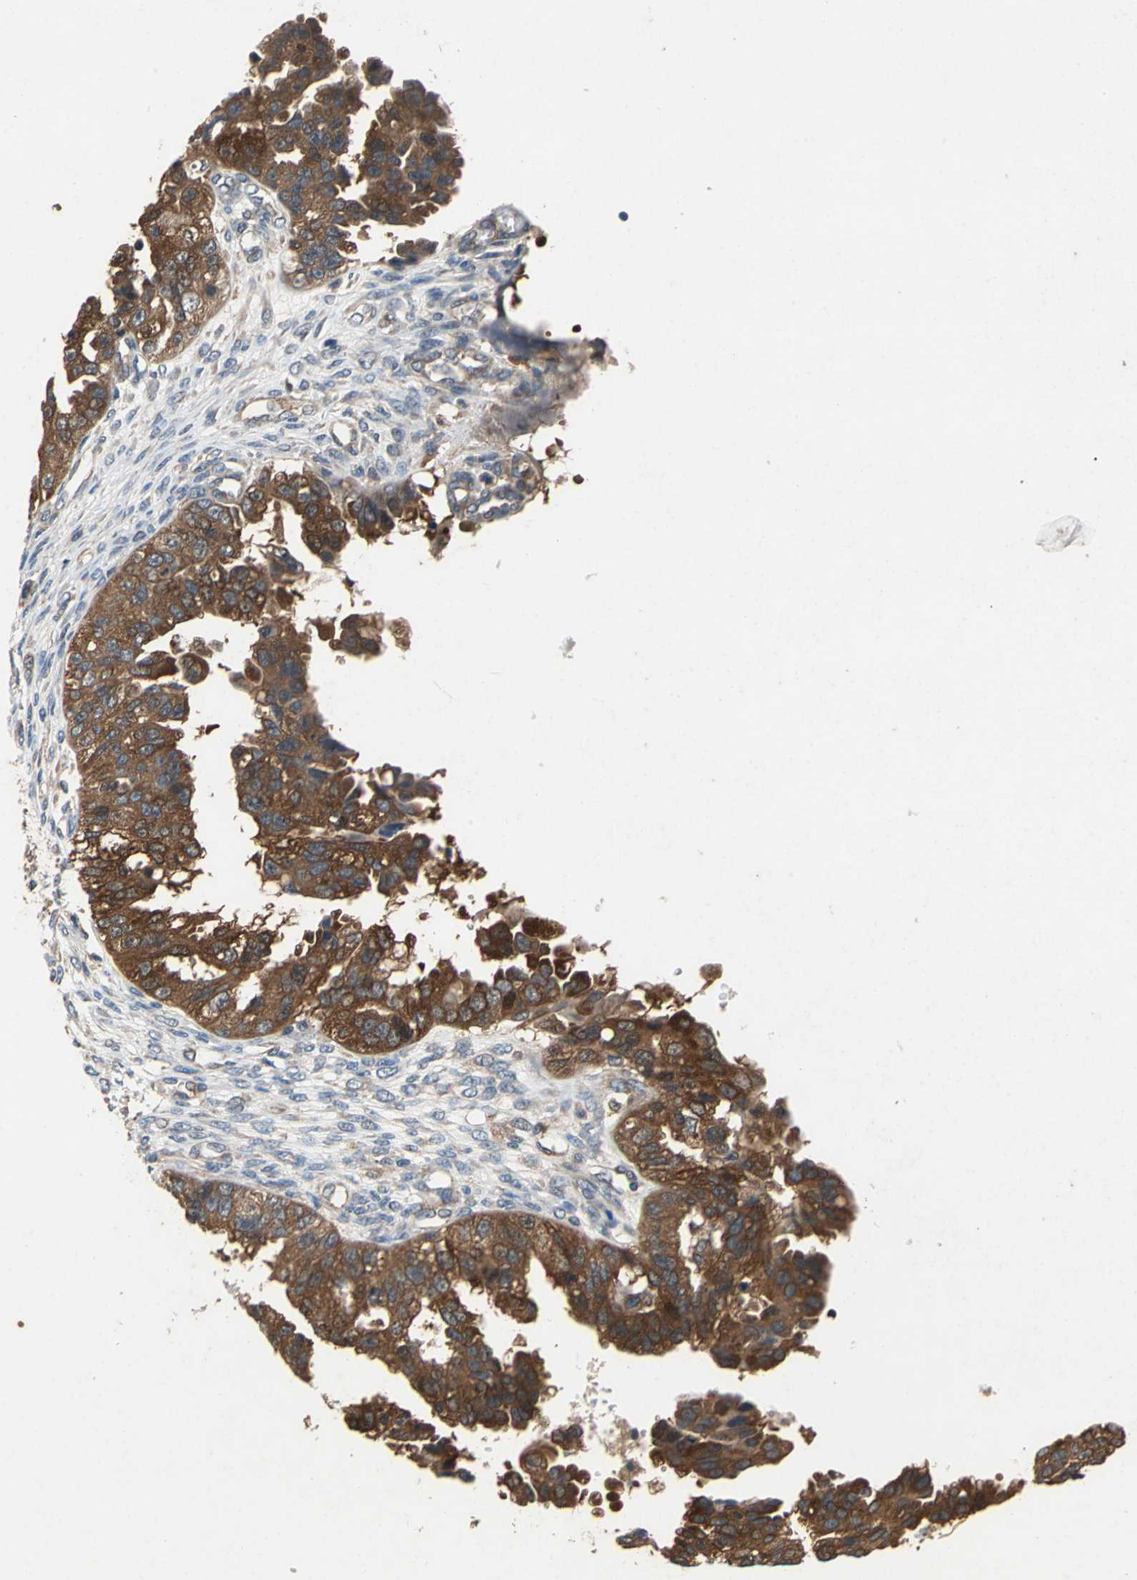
{"staining": {"intensity": "strong", "quantity": ">75%", "location": "cytoplasmic/membranous"}, "tissue": "ovarian cancer", "cell_type": "Tumor cells", "image_type": "cancer", "snomed": [{"axis": "morphology", "description": "Cystadenocarcinoma, serous, NOS"}, {"axis": "topography", "description": "Ovary"}], "caption": "Protein positivity by immunohistochemistry (IHC) shows strong cytoplasmic/membranous staining in approximately >75% of tumor cells in ovarian cancer (serous cystadenocarcinoma).", "gene": "CAPN1", "patient": {"sex": "female", "age": 58}}